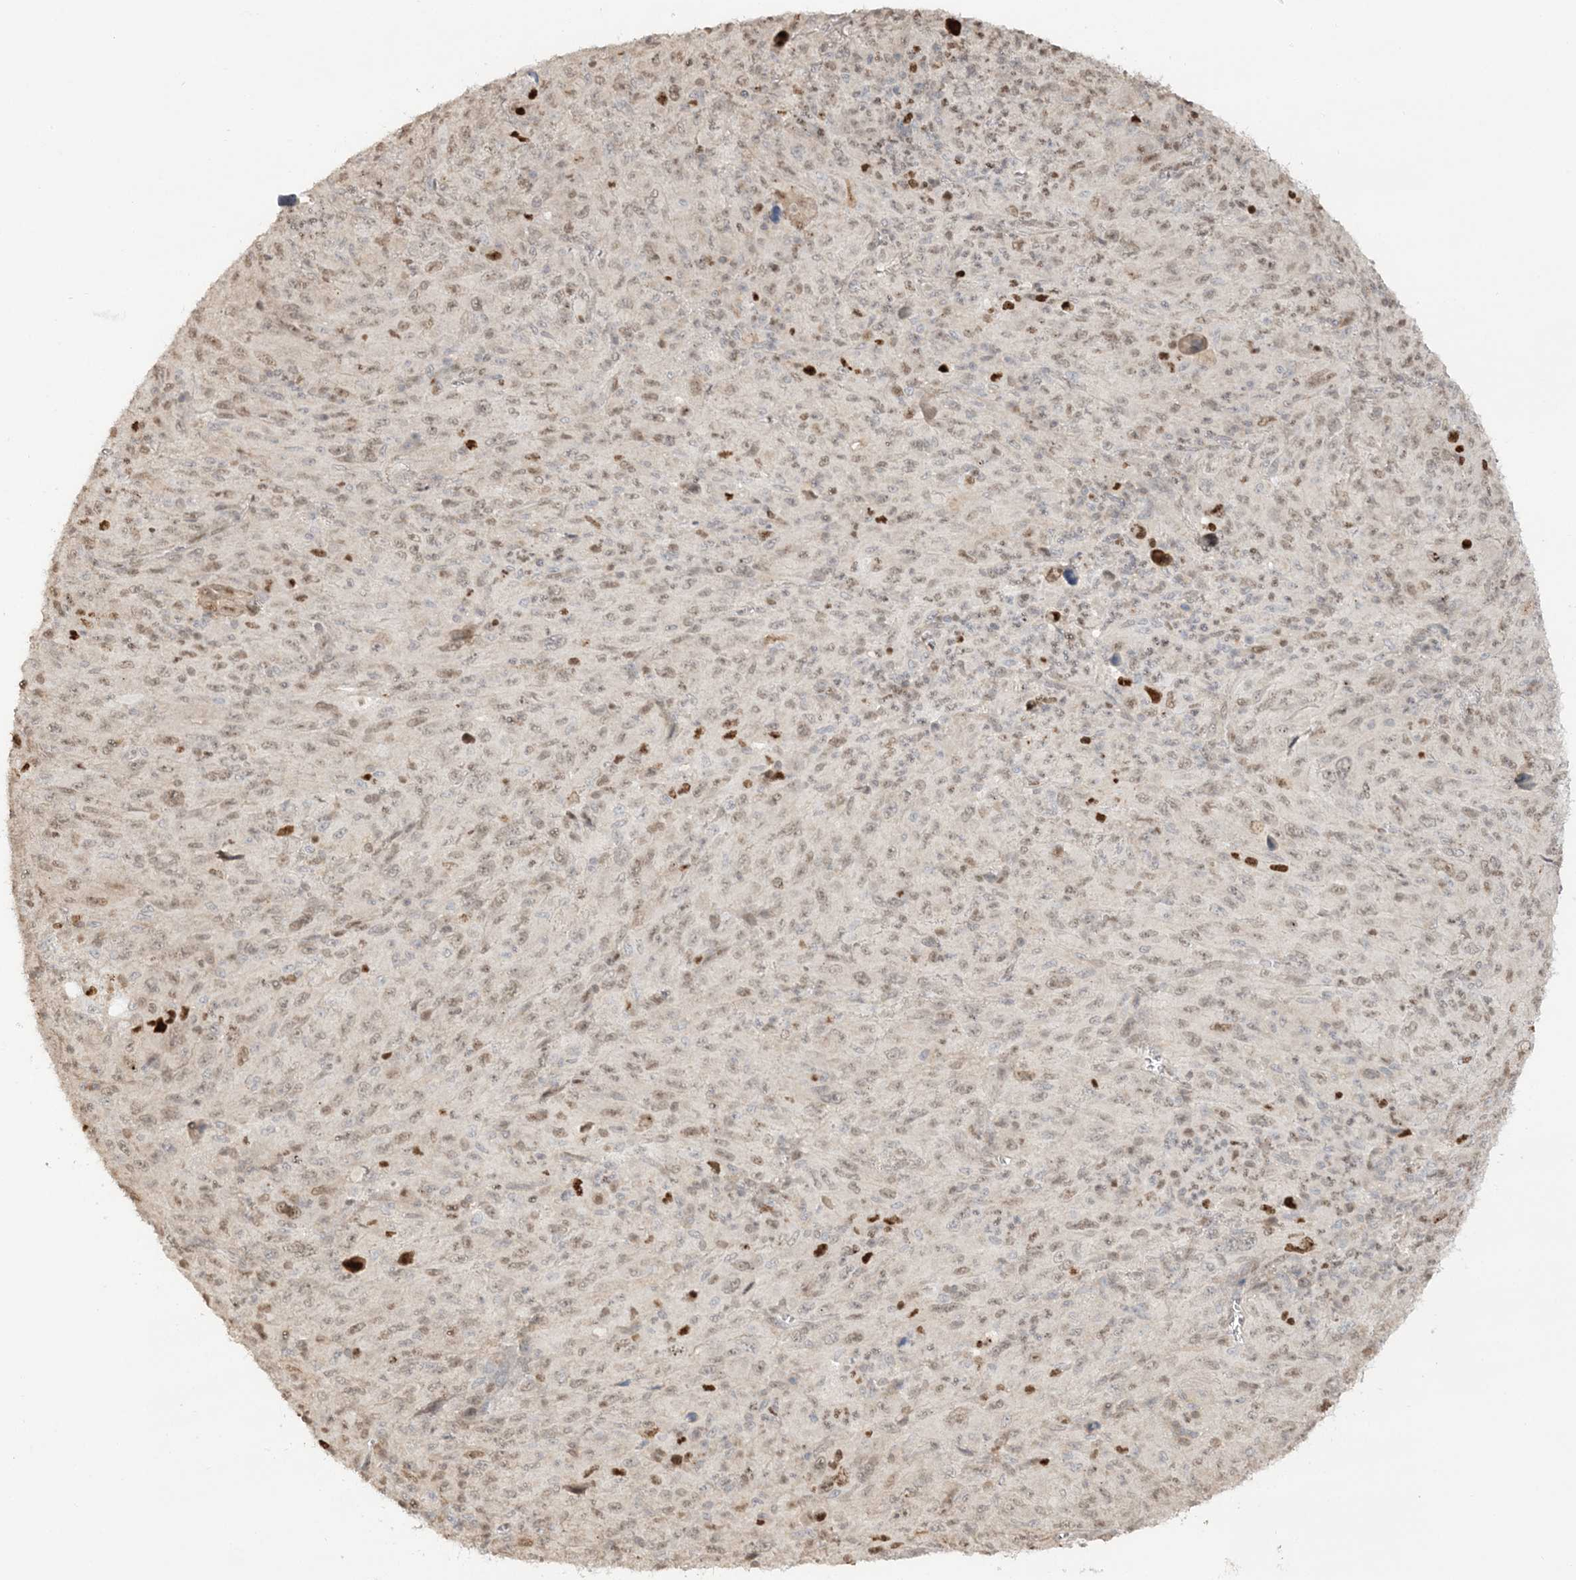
{"staining": {"intensity": "moderate", "quantity": ">75%", "location": "nuclear"}, "tissue": "melanoma", "cell_type": "Tumor cells", "image_type": "cancer", "snomed": [{"axis": "morphology", "description": "Malignant melanoma, Metastatic site"}, {"axis": "topography", "description": "Skin"}], "caption": "Immunohistochemical staining of melanoma displays moderate nuclear protein staining in about >75% of tumor cells.", "gene": "SUMO2", "patient": {"sex": "female", "age": 56}}